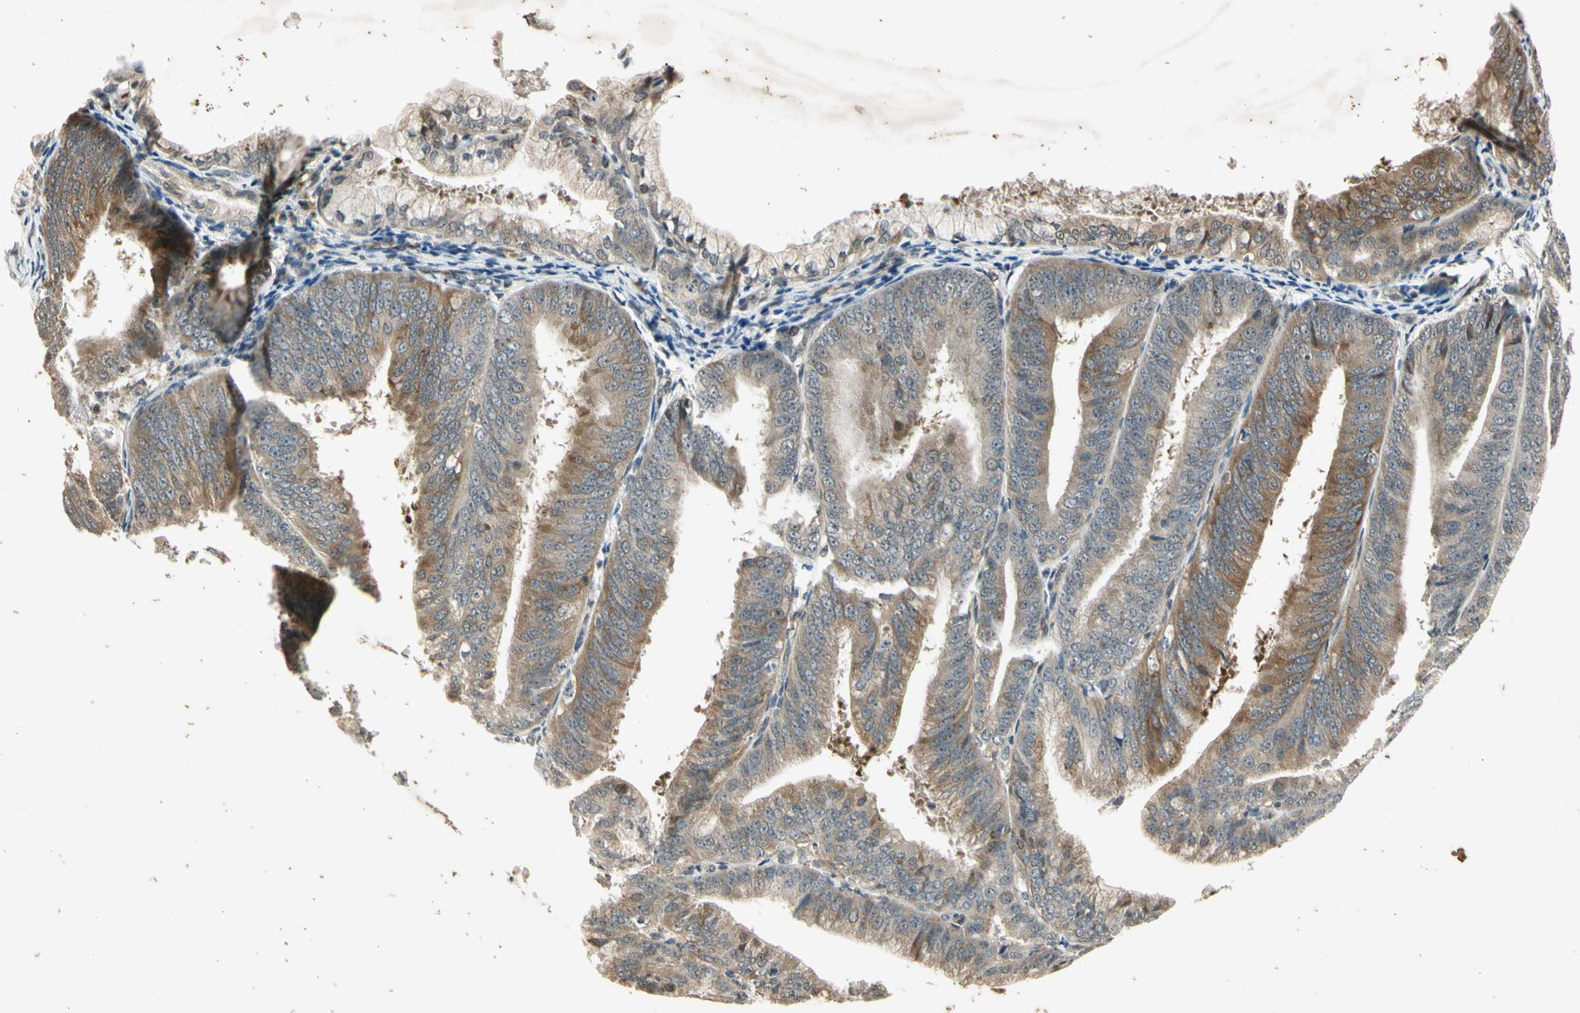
{"staining": {"intensity": "moderate", "quantity": "<25%", "location": "cytoplasmic/membranous"}, "tissue": "endometrial cancer", "cell_type": "Tumor cells", "image_type": "cancer", "snomed": [{"axis": "morphology", "description": "Adenocarcinoma, NOS"}, {"axis": "topography", "description": "Endometrium"}], "caption": "Adenocarcinoma (endometrial) was stained to show a protein in brown. There is low levels of moderate cytoplasmic/membranous positivity in approximately <25% of tumor cells.", "gene": "EFNB2", "patient": {"sex": "female", "age": 63}}